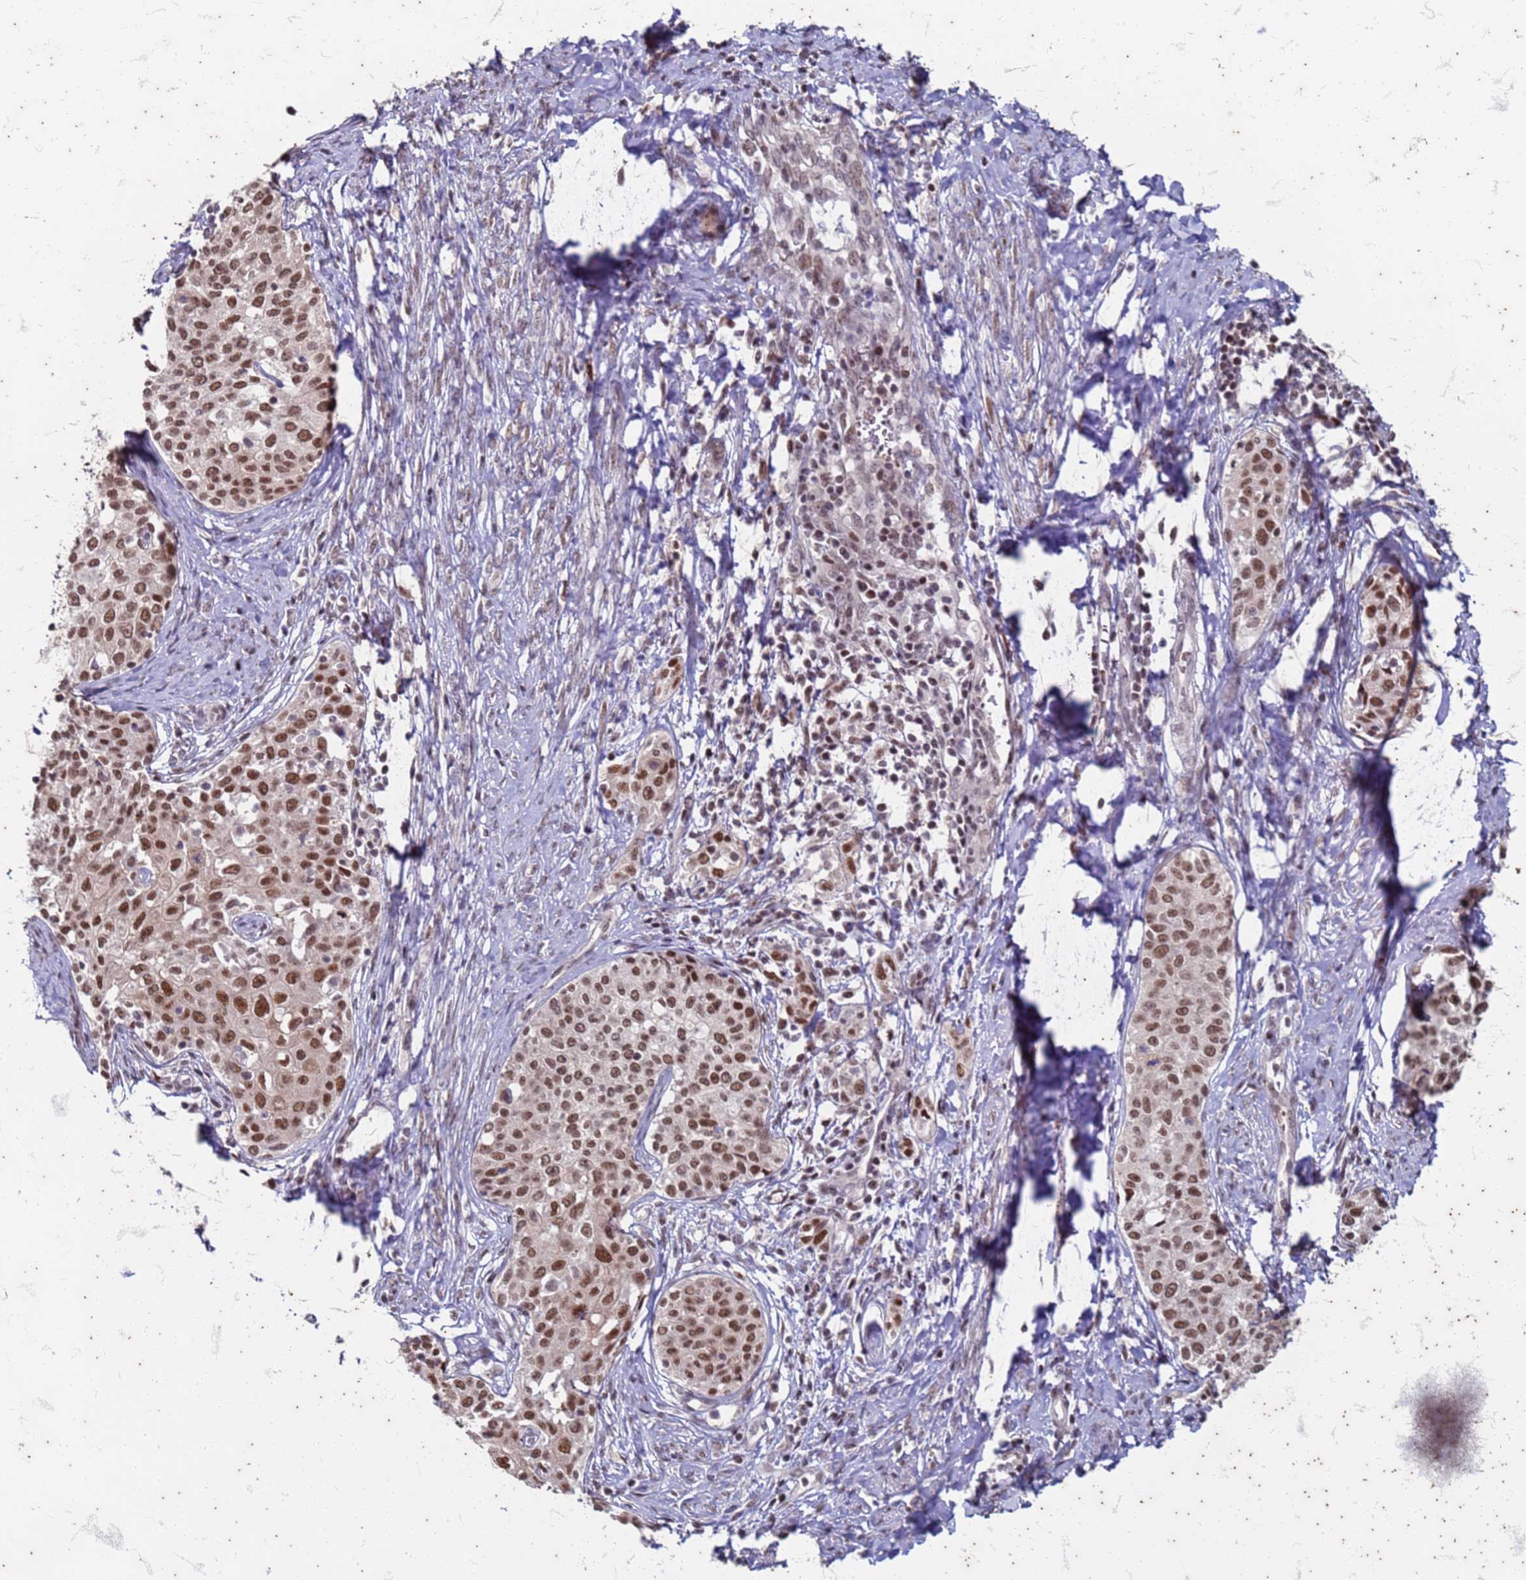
{"staining": {"intensity": "moderate", "quantity": ">75%", "location": "nuclear"}, "tissue": "cervical cancer", "cell_type": "Tumor cells", "image_type": "cancer", "snomed": [{"axis": "morphology", "description": "Squamous cell carcinoma, NOS"}, {"axis": "morphology", "description": "Adenocarcinoma, NOS"}, {"axis": "topography", "description": "Cervix"}], "caption": "IHC of human squamous cell carcinoma (cervical) shows medium levels of moderate nuclear staining in about >75% of tumor cells.", "gene": "TRMT6", "patient": {"sex": "female", "age": 52}}